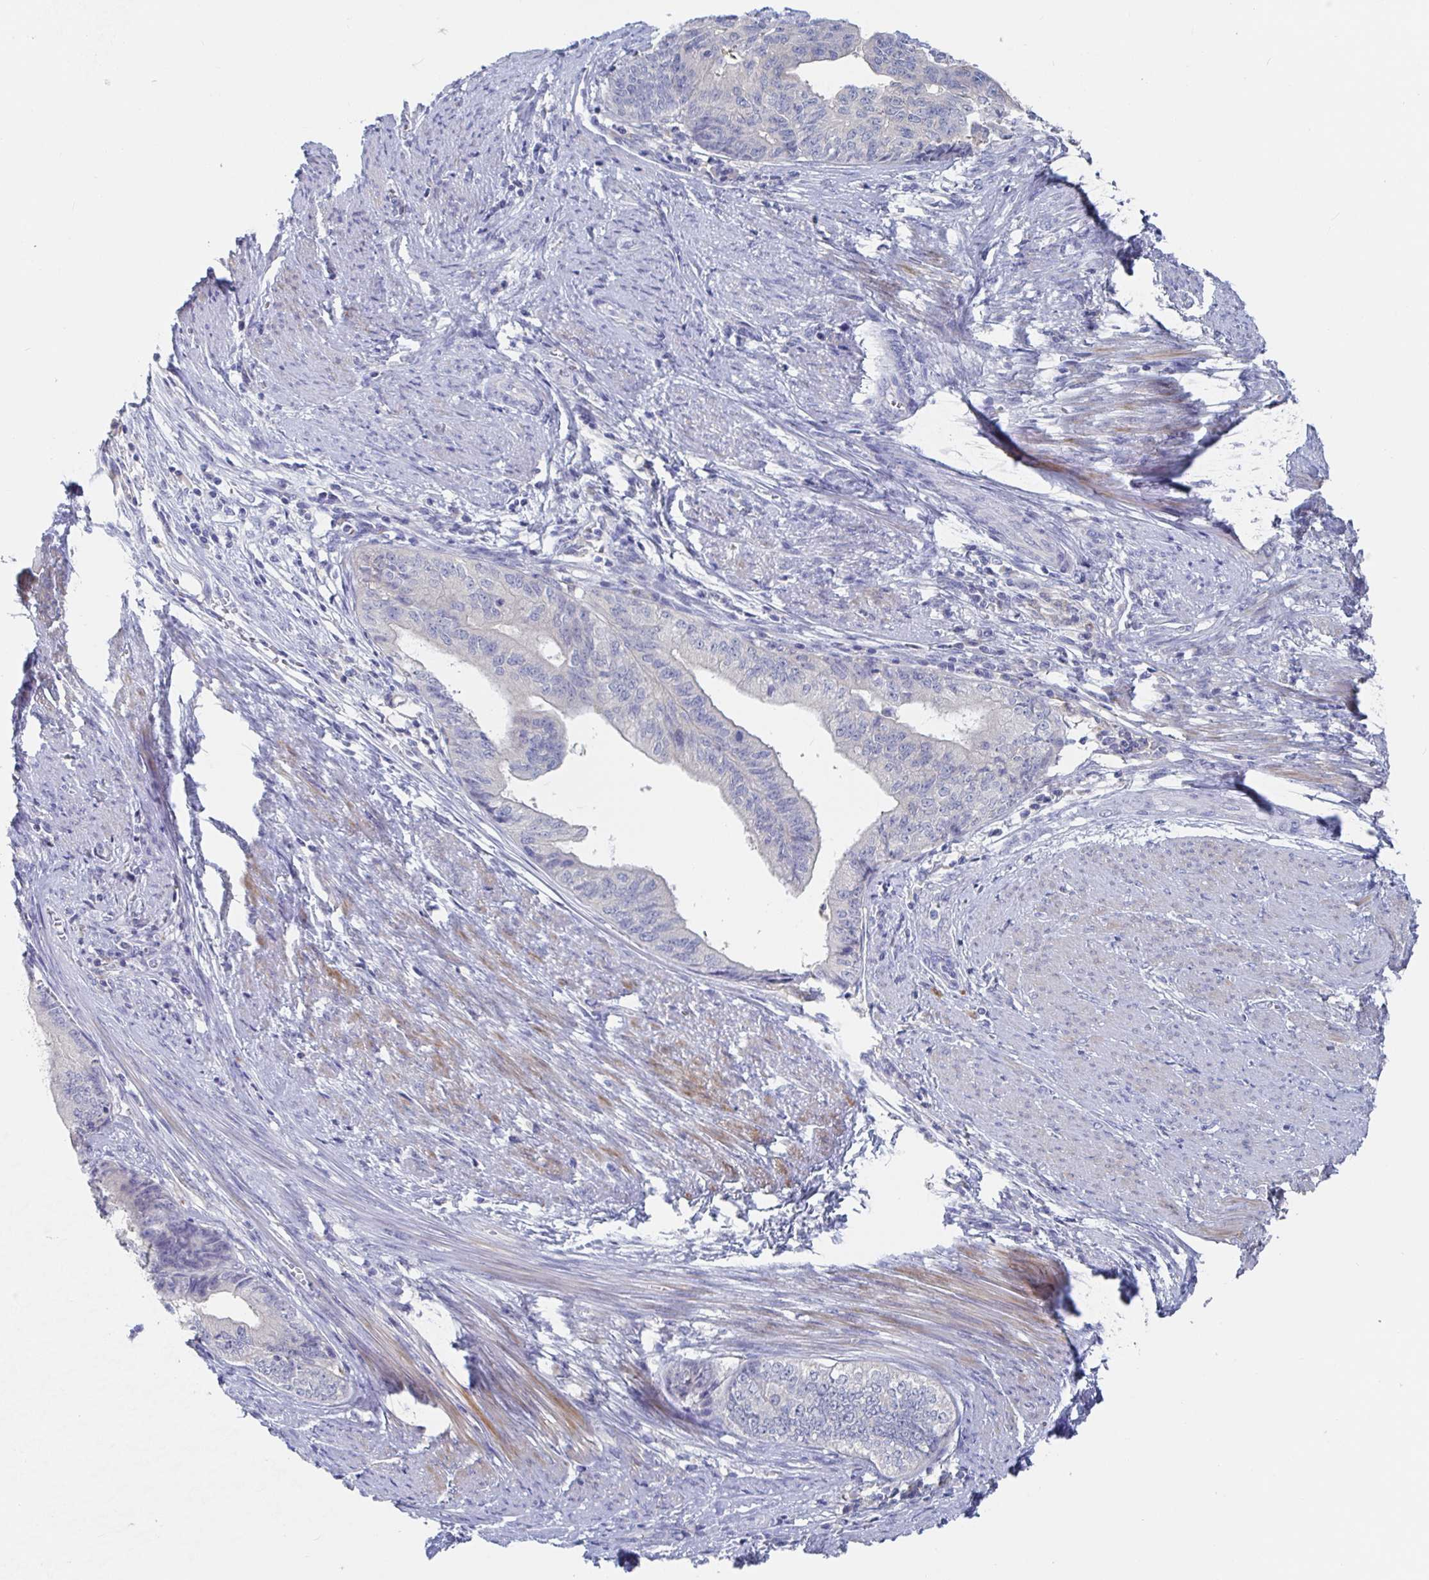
{"staining": {"intensity": "negative", "quantity": "none", "location": "none"}, "tissue": "endometrial cancer", "cell_type": "Tumor cells", "image_type": "cancer", "snomed": [{"axis": "morphology", "description": "Adenocarcinoma, NOS"}, {"axis": "topography", "description": "Endometrium"}], "caption": "Endometrial cancer (adenocarcinoma) was stained to show a protein in brown. There is no significant positivity in tumor cells.", "gene": "GPR148", "patient": {"sex": "female", "age": 65}}